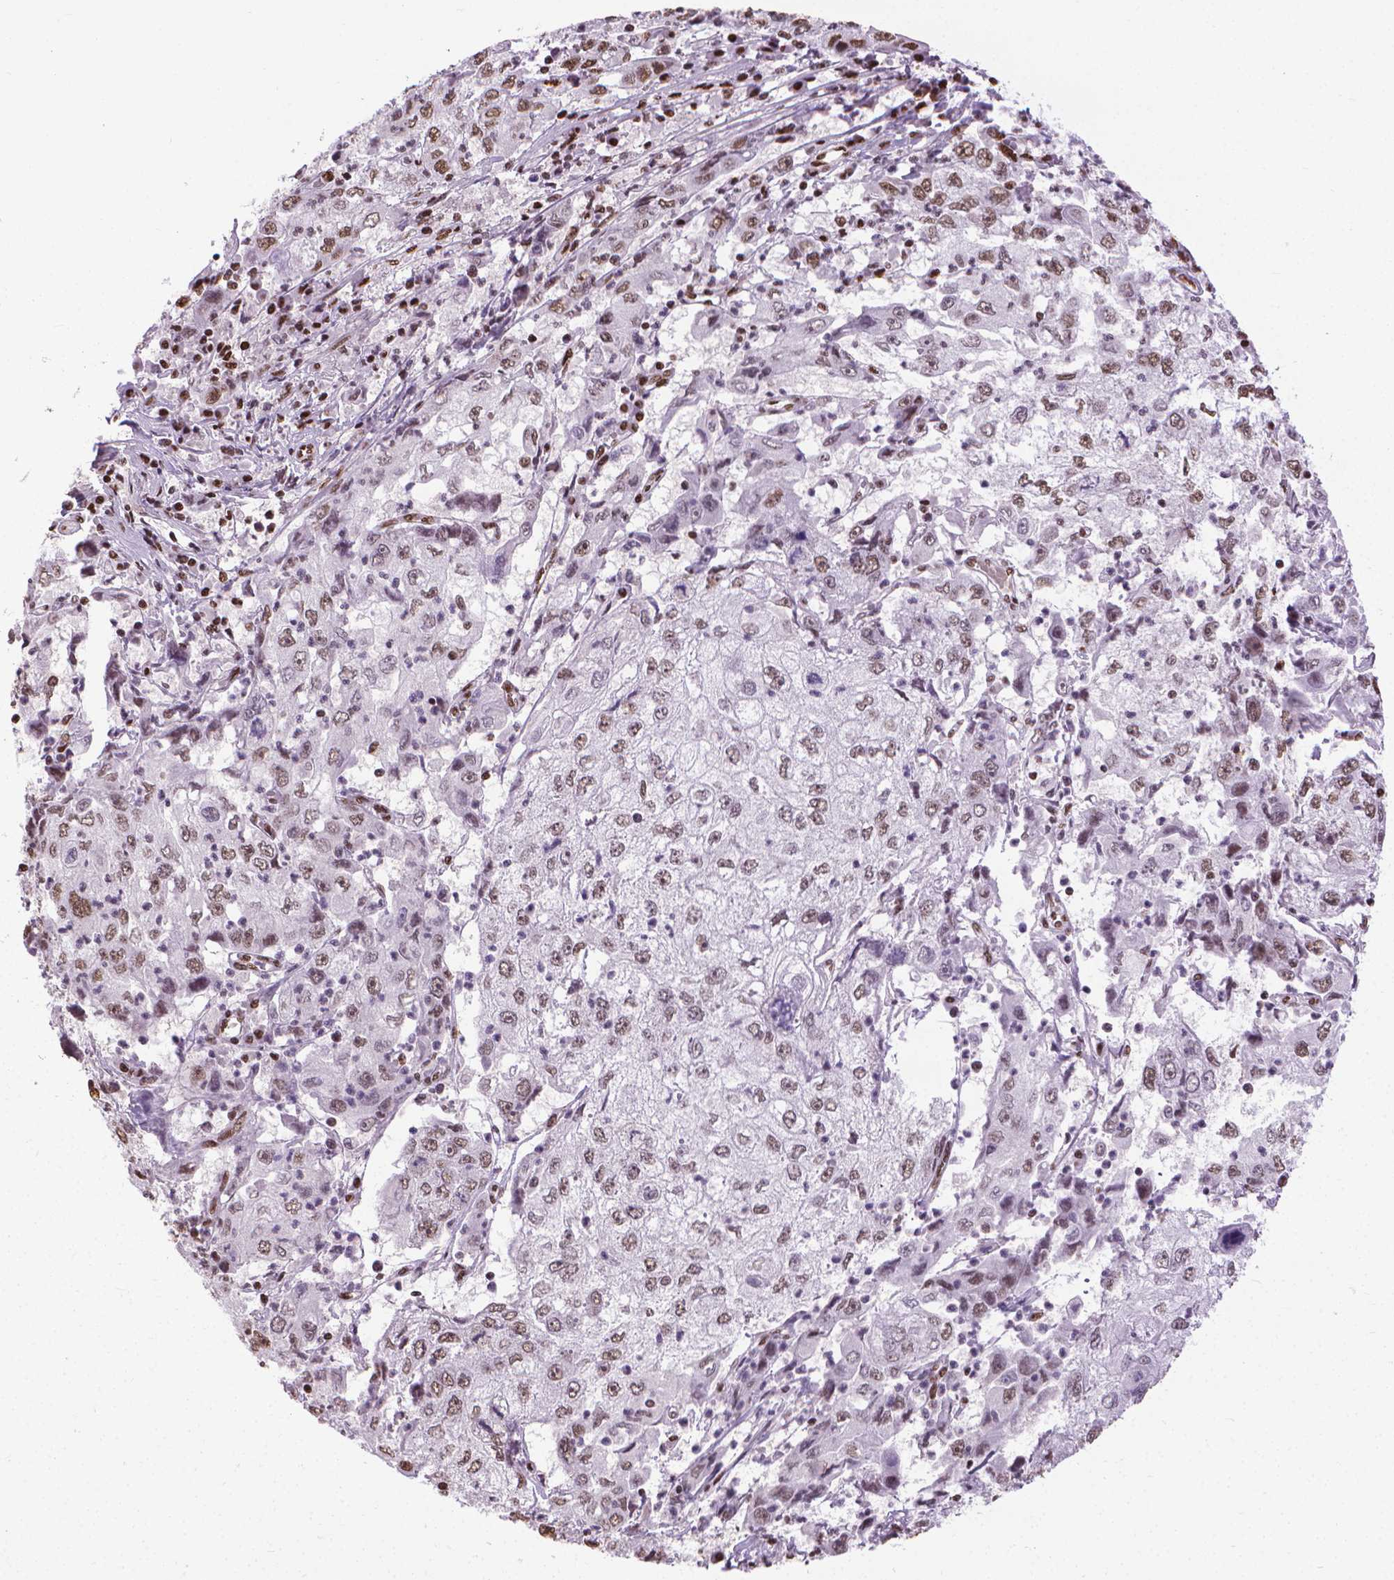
{"staining": {"intensity": "moderate", "quantity": ">75%", "location": "nuclear"}, "tissue": "cervical cancer", "cell_type": "Tumor cells", "image_type": "cancer", "snomed": [{"axis": "morphology", "description": "Squamous cell carcinoma, NOS"}, {"axis": "topography", "description": "Cervix"}], "caption": "Approximately >75% of tumor cells in squamous cell carcinoma (cervical) demonstrate moderate nuclear protein positivity as visualized by brown immunohistochemical staining.", "gene": "AKAP8", "patient": {"sex": "female", "age": 36}}